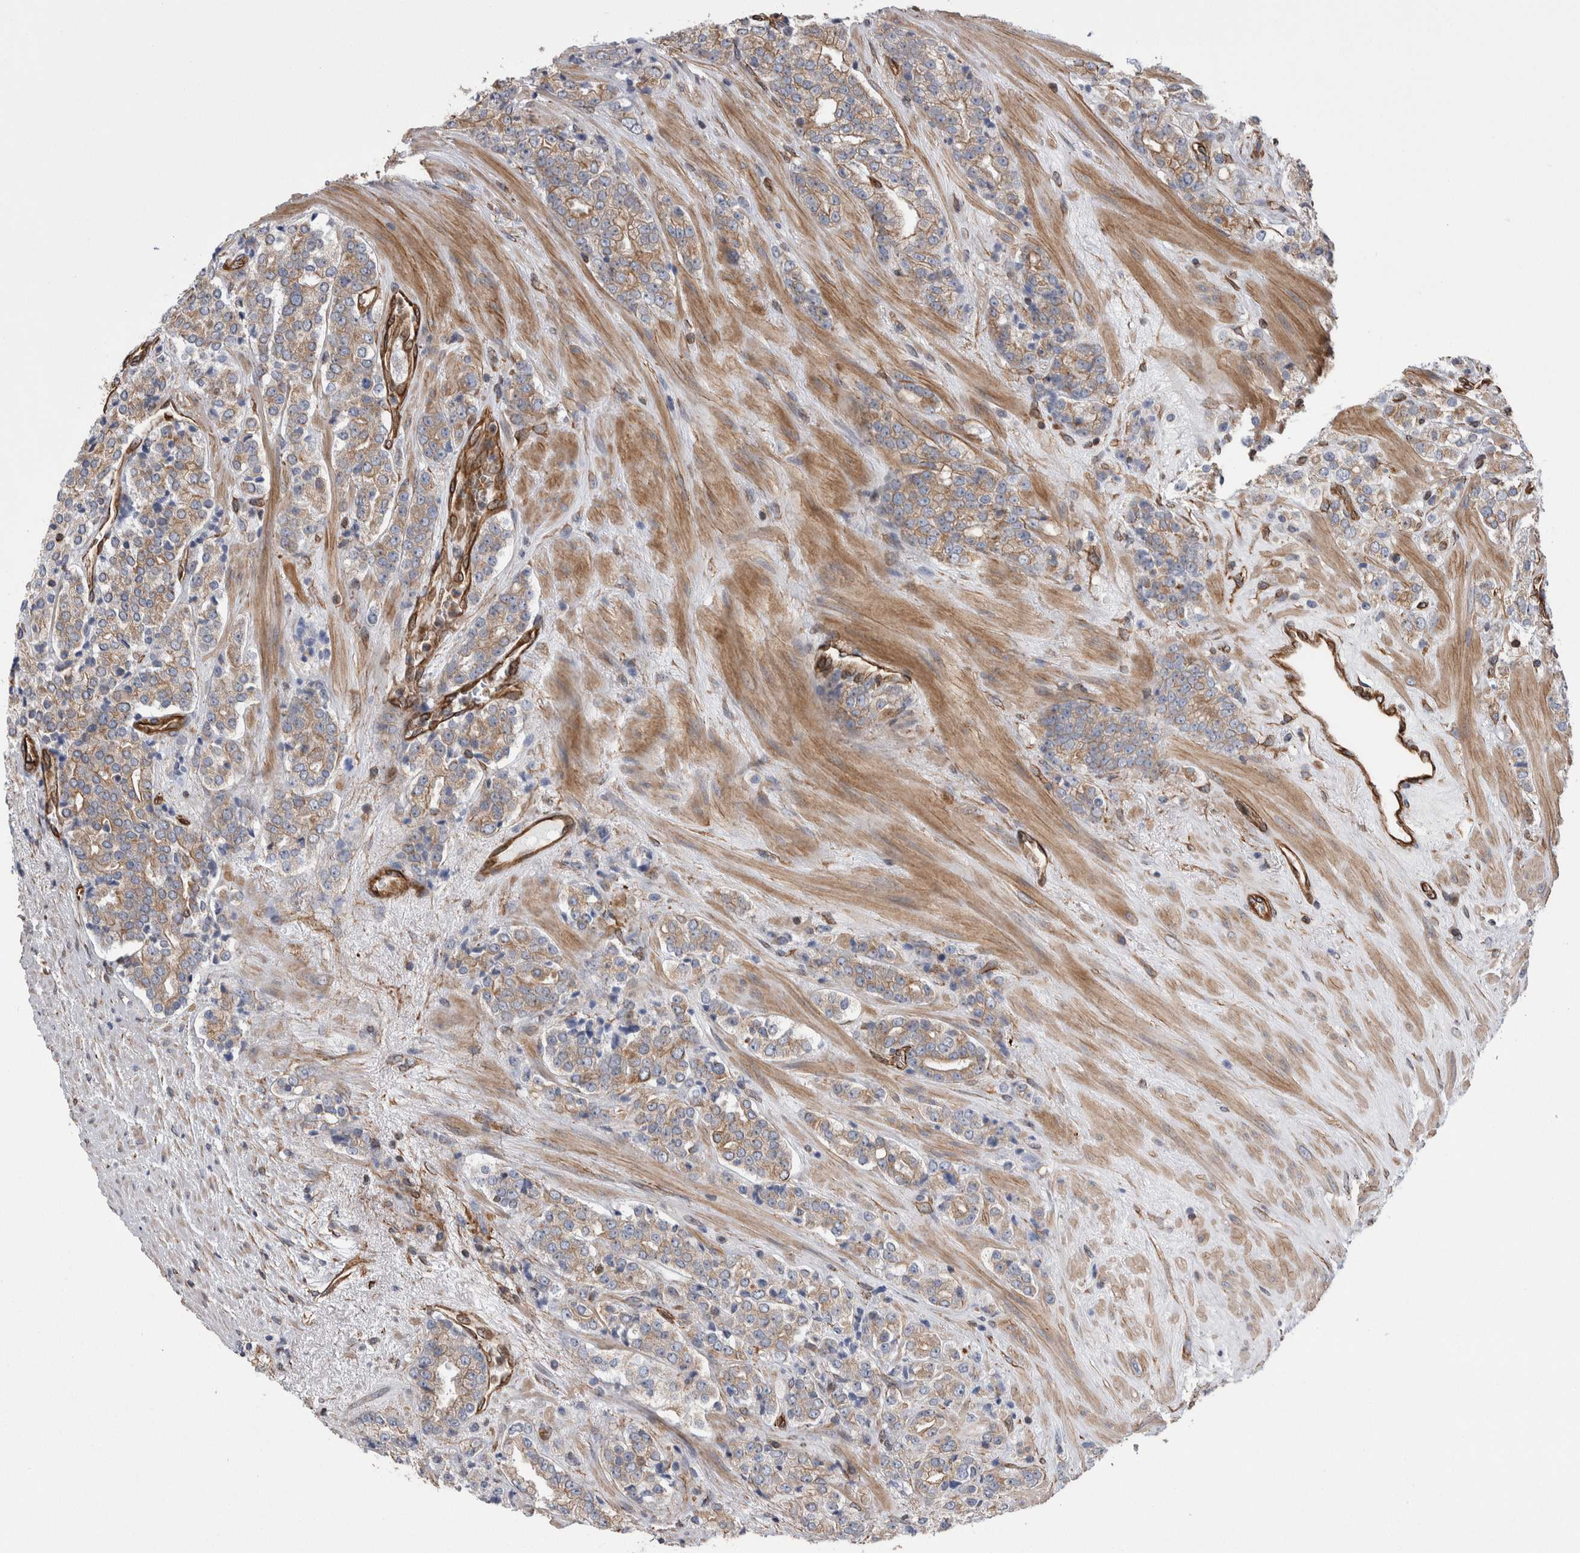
{"staining": {"intensity": "weak", "quantity": "25%-75%", "location": "cytoplasmic/membranous"}, "tissue": "prostate cancer", "cell_type": "Tumor cells", "image_type": "cancer", "snomed": [{"axis": "morphology", "description": "Adenocarcinoma, High grade"}, {"axis": "topography", "description": "Prostate"}], "caption": "Human prostate cancer (high-grade adenocarcinoma) stained for a protein (brown) exhibits weak cytoplasmic/membranous positive positivity in about 25%-75% of tumor cells.", "gene": "KIF12", "patient": {"sex": "male", "age": 71}}